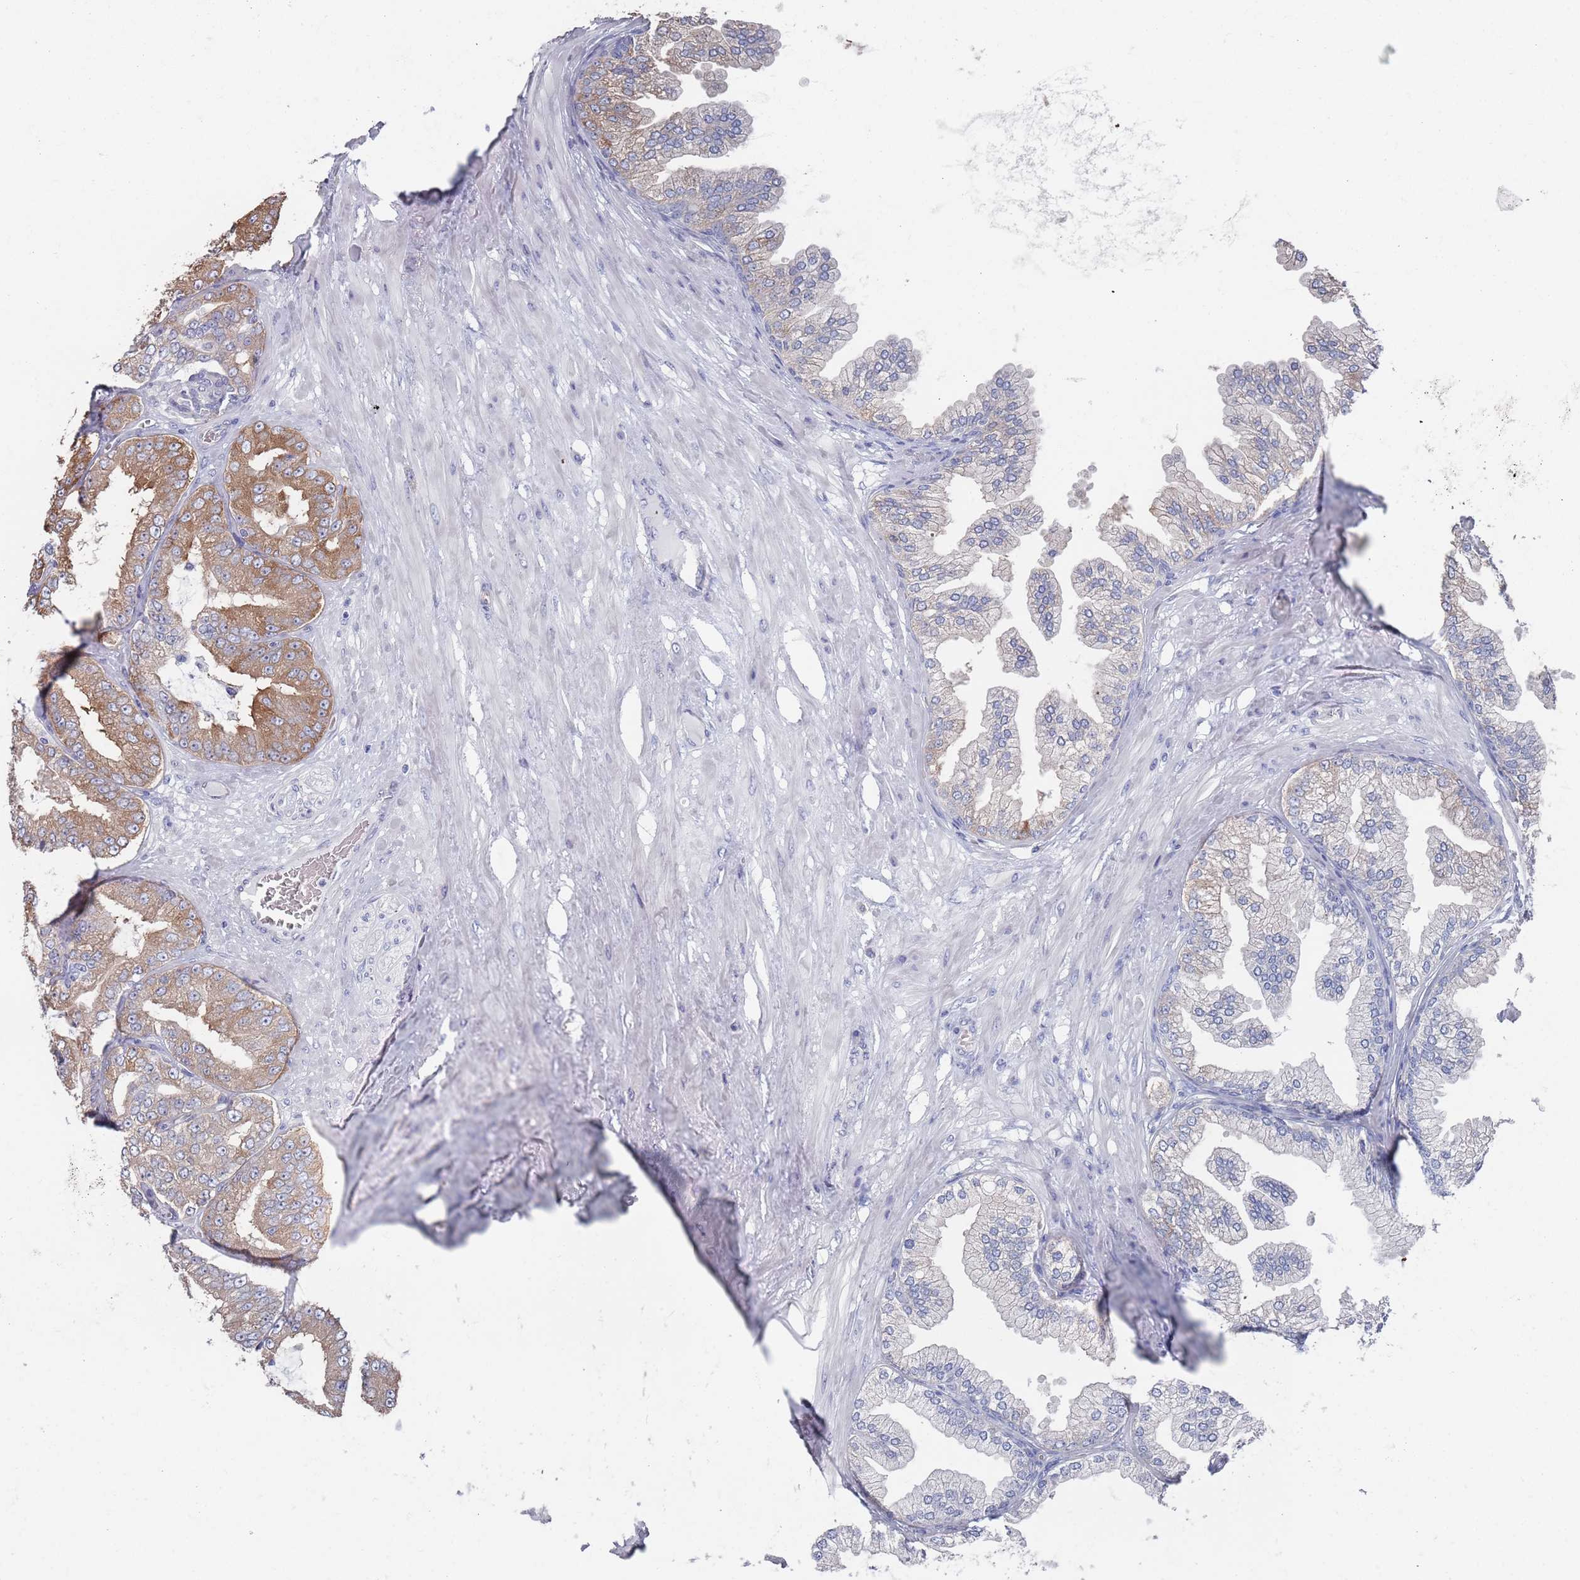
{"staining": {"intensity": "moderate", "quantity": ">75%", "location": "cytoplasmic/membranous"}, "tissue": "prostate cancer", "cell_type": "Tumor cells", "image_type": "cancer", "snomed": [{"axis": "morphology", "description": "Adenocarcinoma, Low grade"}, {"axis": "topography", "description": "Prostate"}], "caption": "IHC micrograph of neoplastic tissue: prostate cancer (low-grade adenocarcinoma) stained using immunohistochemistry shows medium levels of moderate protein expression localized specifically in the cytoplasmic/membranous of tumor cells, appearing as a cytoplasmic/membranous brown color.", "gene": "TMCO3", "patient": {"sex": "male", "age": 63}}